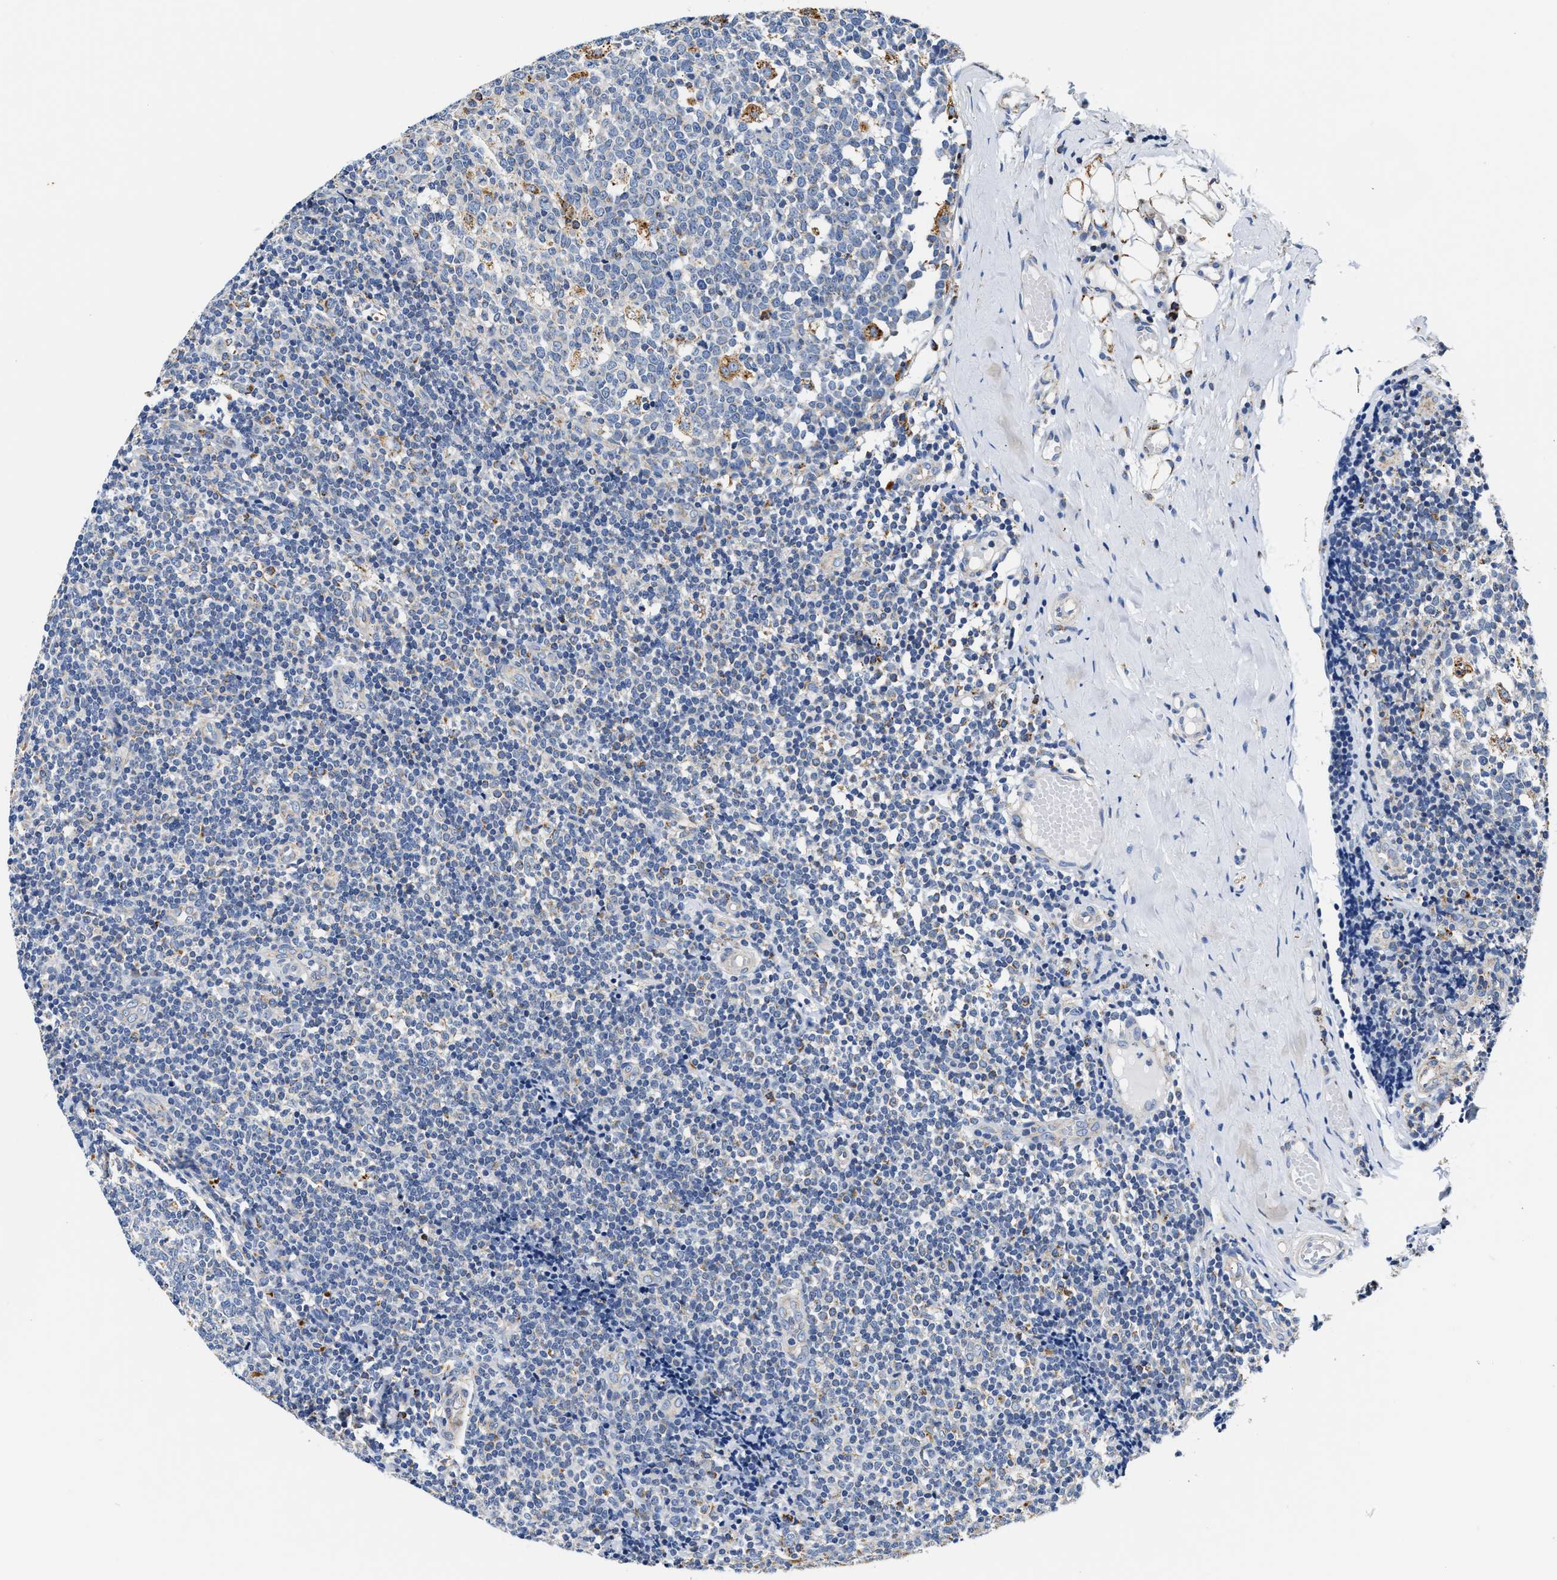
{"staining": {"intensity": "negative", "quantity": "none", "location": "none"}, "tissue": "tonsil", "cell_type": "Germinal center cells", "image_type": "normal", "snomed": [{"axis": "morphology", "description": "Normal tissue, NOS"}, {"axis": "topography", "description": "Tonsil"}], "caption": "Micrograph shows no significant protein staining in germinal center cells of normal tonsil.", "gene": "ACADVL", "patient": {"sex": "female", "age": 19}}